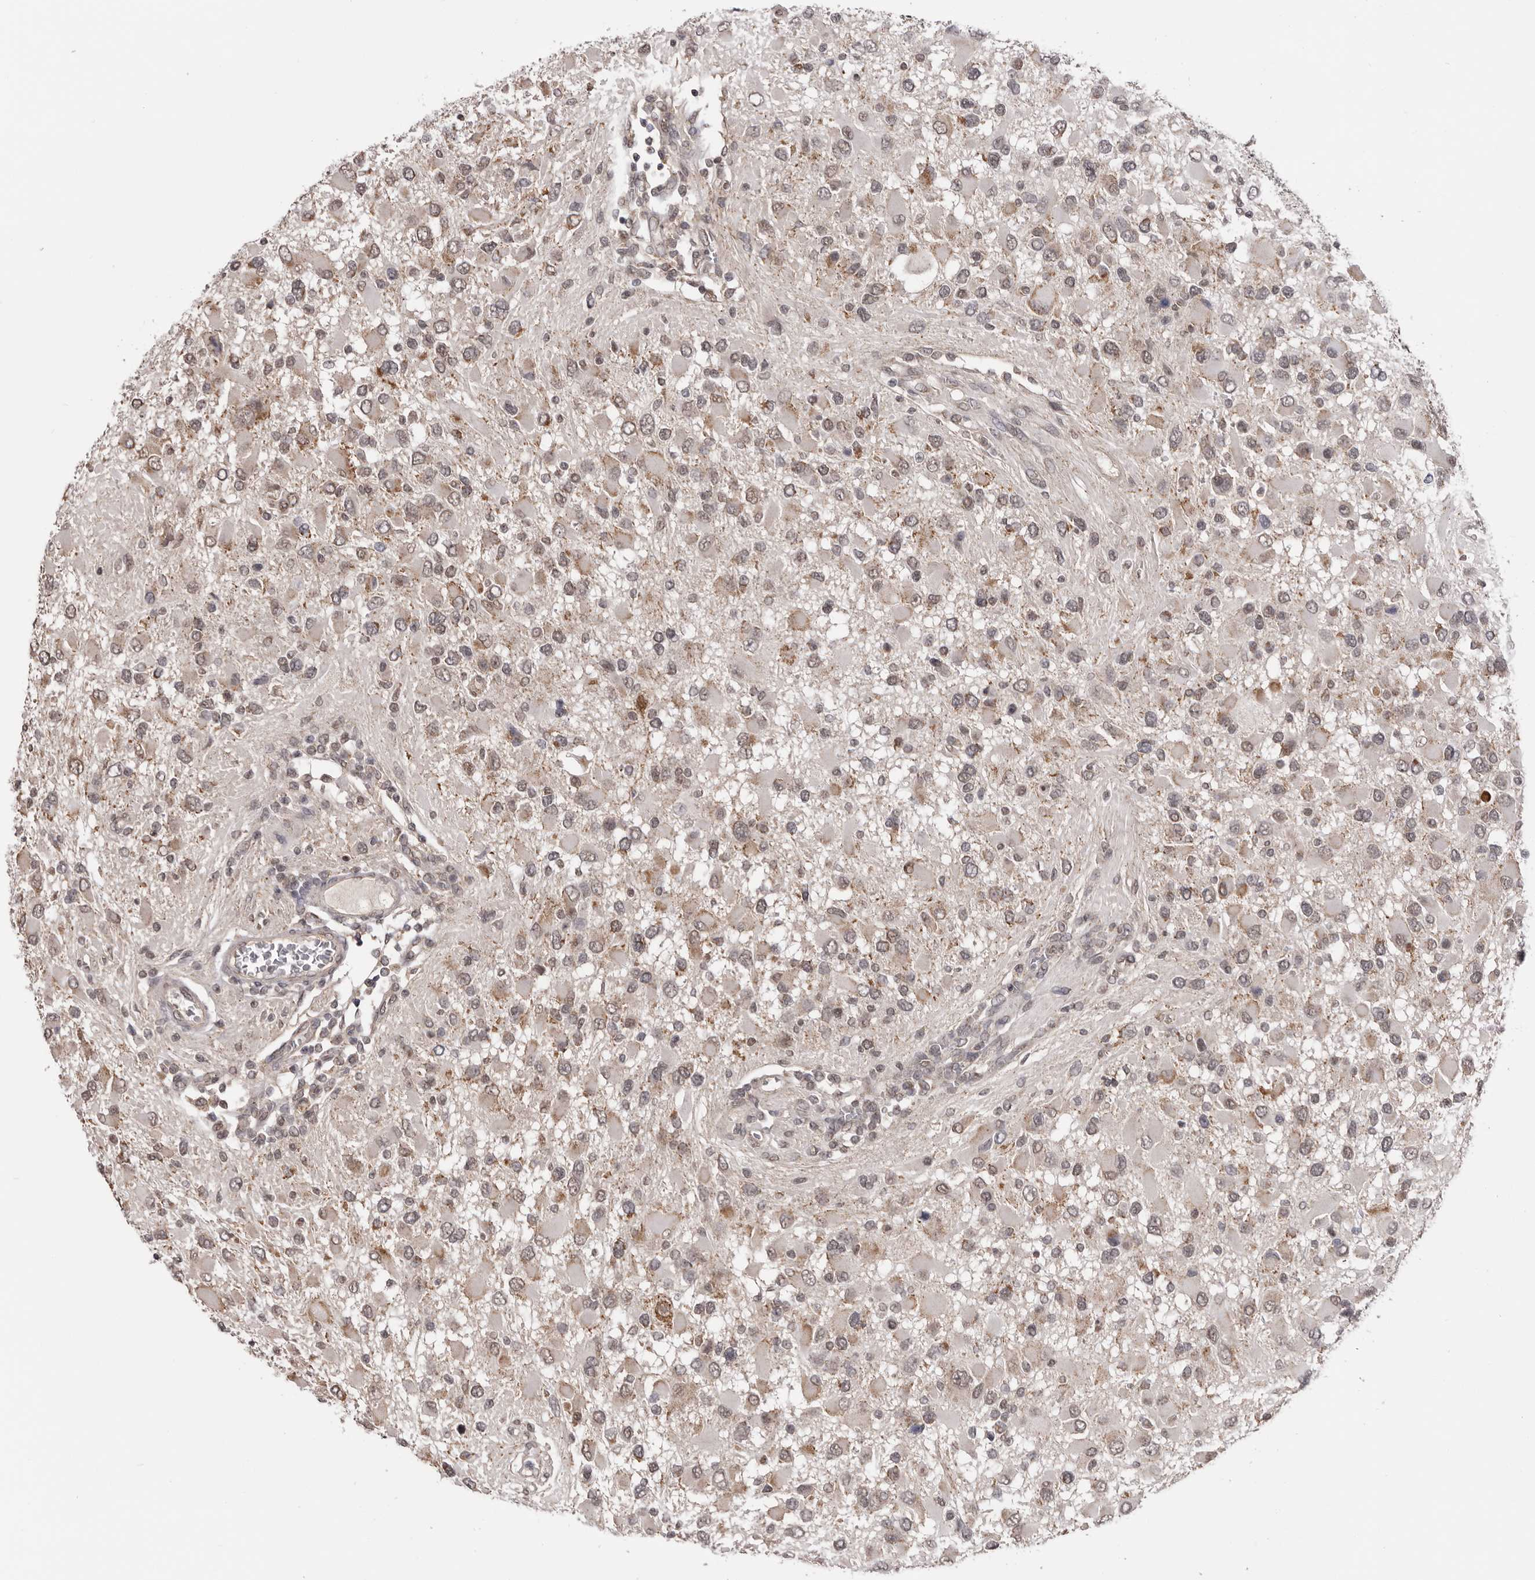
{"staining": {"intensity": "weak", "quantity": ">75%", "location": "cytoplasmic/membranous,nuclear"}, "tissue": "glioma", "cell_type": "Tumor cells", "image_type": "cancer", "snomed": [{"axis": "morphology", "description": "Glioma, malignant, High grade"}, {"axis": "topography", "description": "Brain"}], "caption": "Tumor cells exhibit low levels of weak cytoplasmic/membranous and nuclear staining in approximately >75% of cells in human malignant high-grade glioma.", "gene": "MOGAT2", "patient": {"sex": "male", "age": 53}}